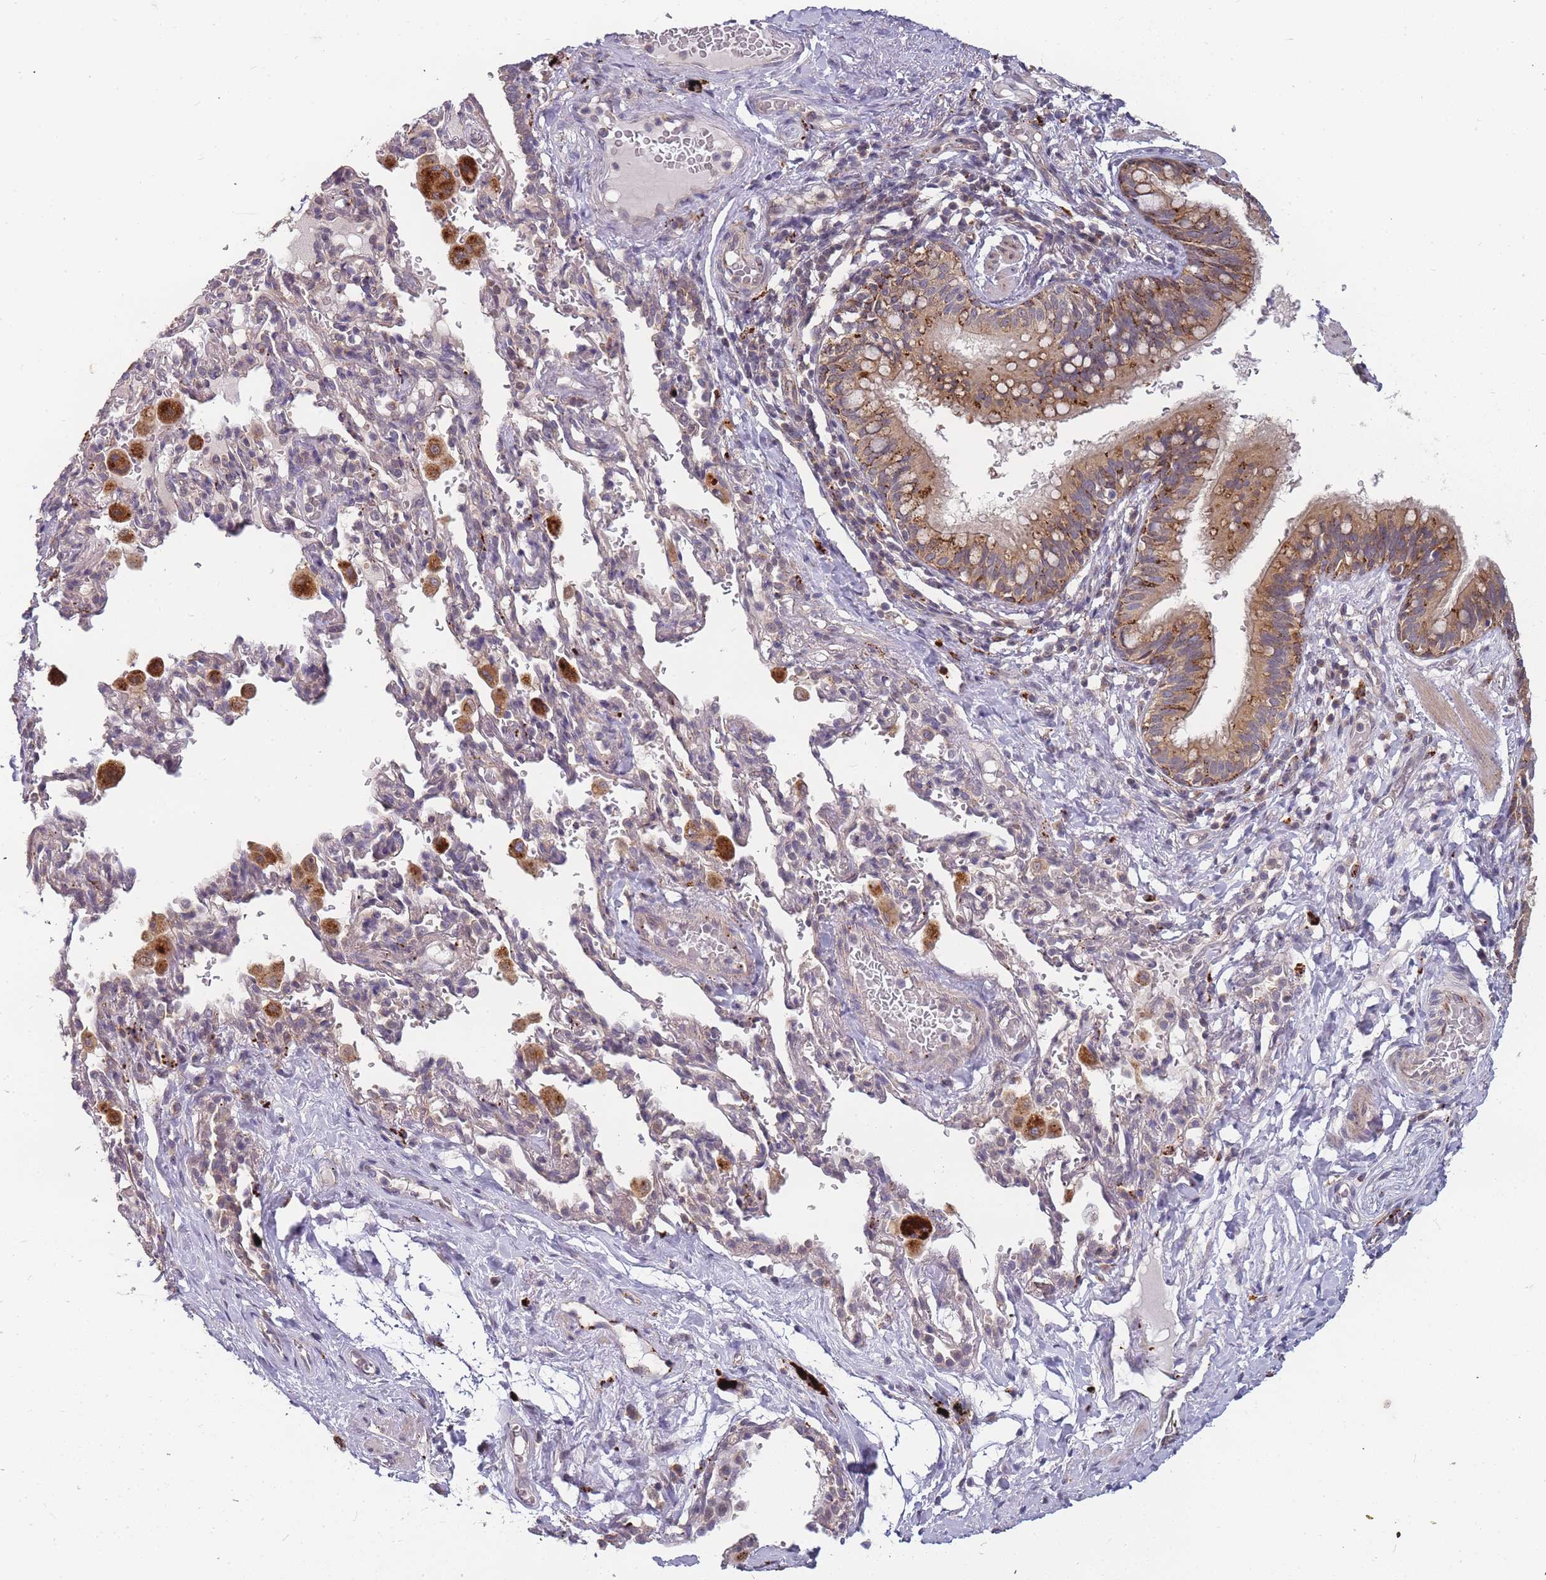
{"staining": {"intensity": "moderate", "quantity": ">75%", "location": "cytoplasmic/membranous"}, "tissue": "bronchus", "cell_type": "Respiratory epithelial cells", "image_type": "normal", "snomed": [{"axis": "morphology", "description": "Normal tissue, NOS"}, {"axis": "topography", "description": "Cartilage tissue"}, {"axis": "topography", "description": "Bronchus"}], "caption": "Benign bronchus was stained to show a protein in brown. There is medium levels of moderate cytoplasmic/membranous expression in about >75% of respiratory epithelial cells. (brown staining indicates protein expression, while blue staining denotes nuclei).", "gene": "ATG5", "patient": {"sex": "female", "age": 36}}